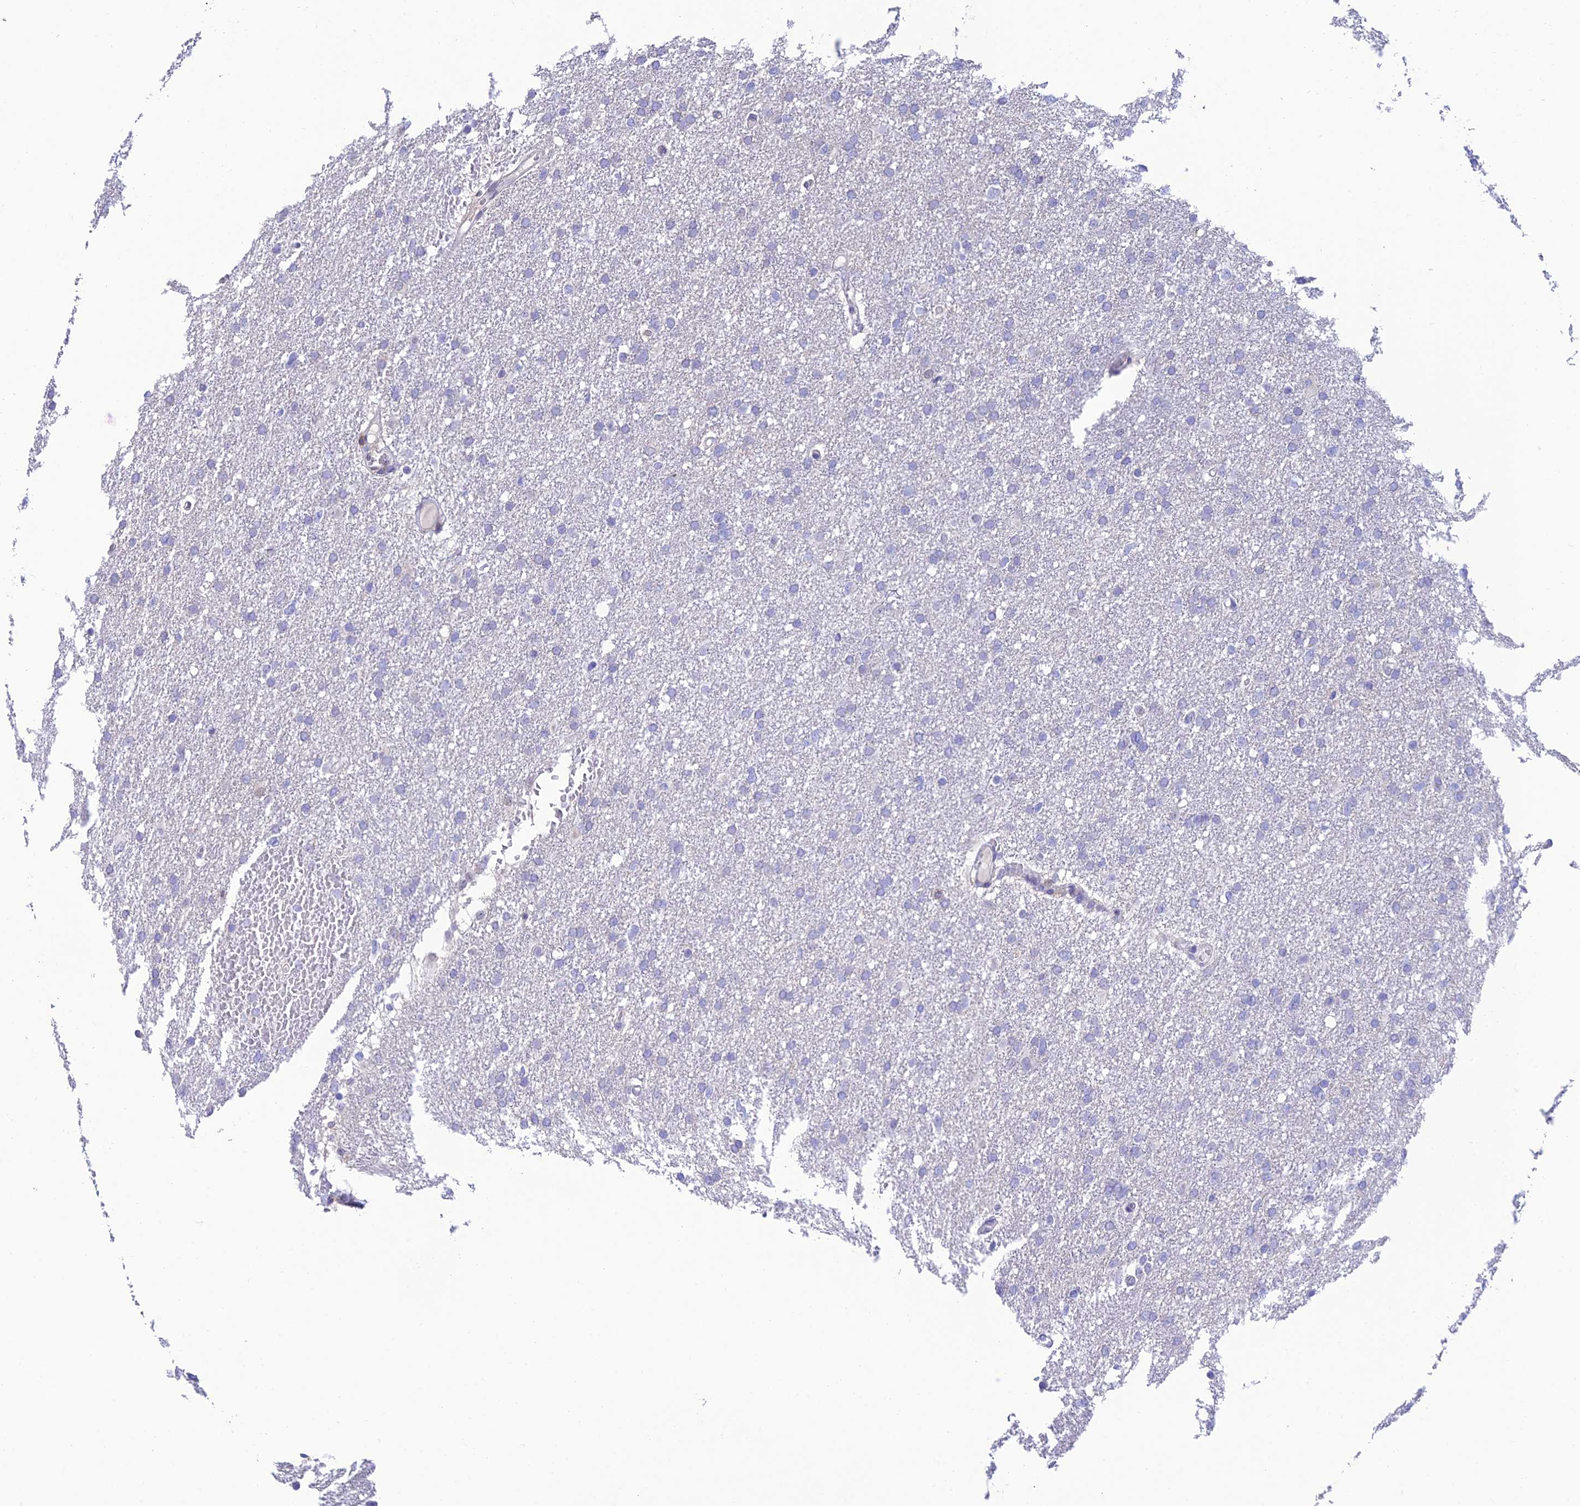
{"staining": {"intensity": "negative", "quantity": "none", "location": "none"}, "tissue": "glioma", "cell_type": "Tumor cells", "image_type": "cancer", "snomed": [{"axis": "morphology", "description": "Glioma, malignant, High grade"}, {"axis": "topography", "description": "Cerebral cortex"}], "caption": "Malignant high-grade glioma was stained to show a protein in brown. There is no significant positivity in tumor cells.", "gene": "FAM76A", "patient": {"sex": "female", "age": 36}}